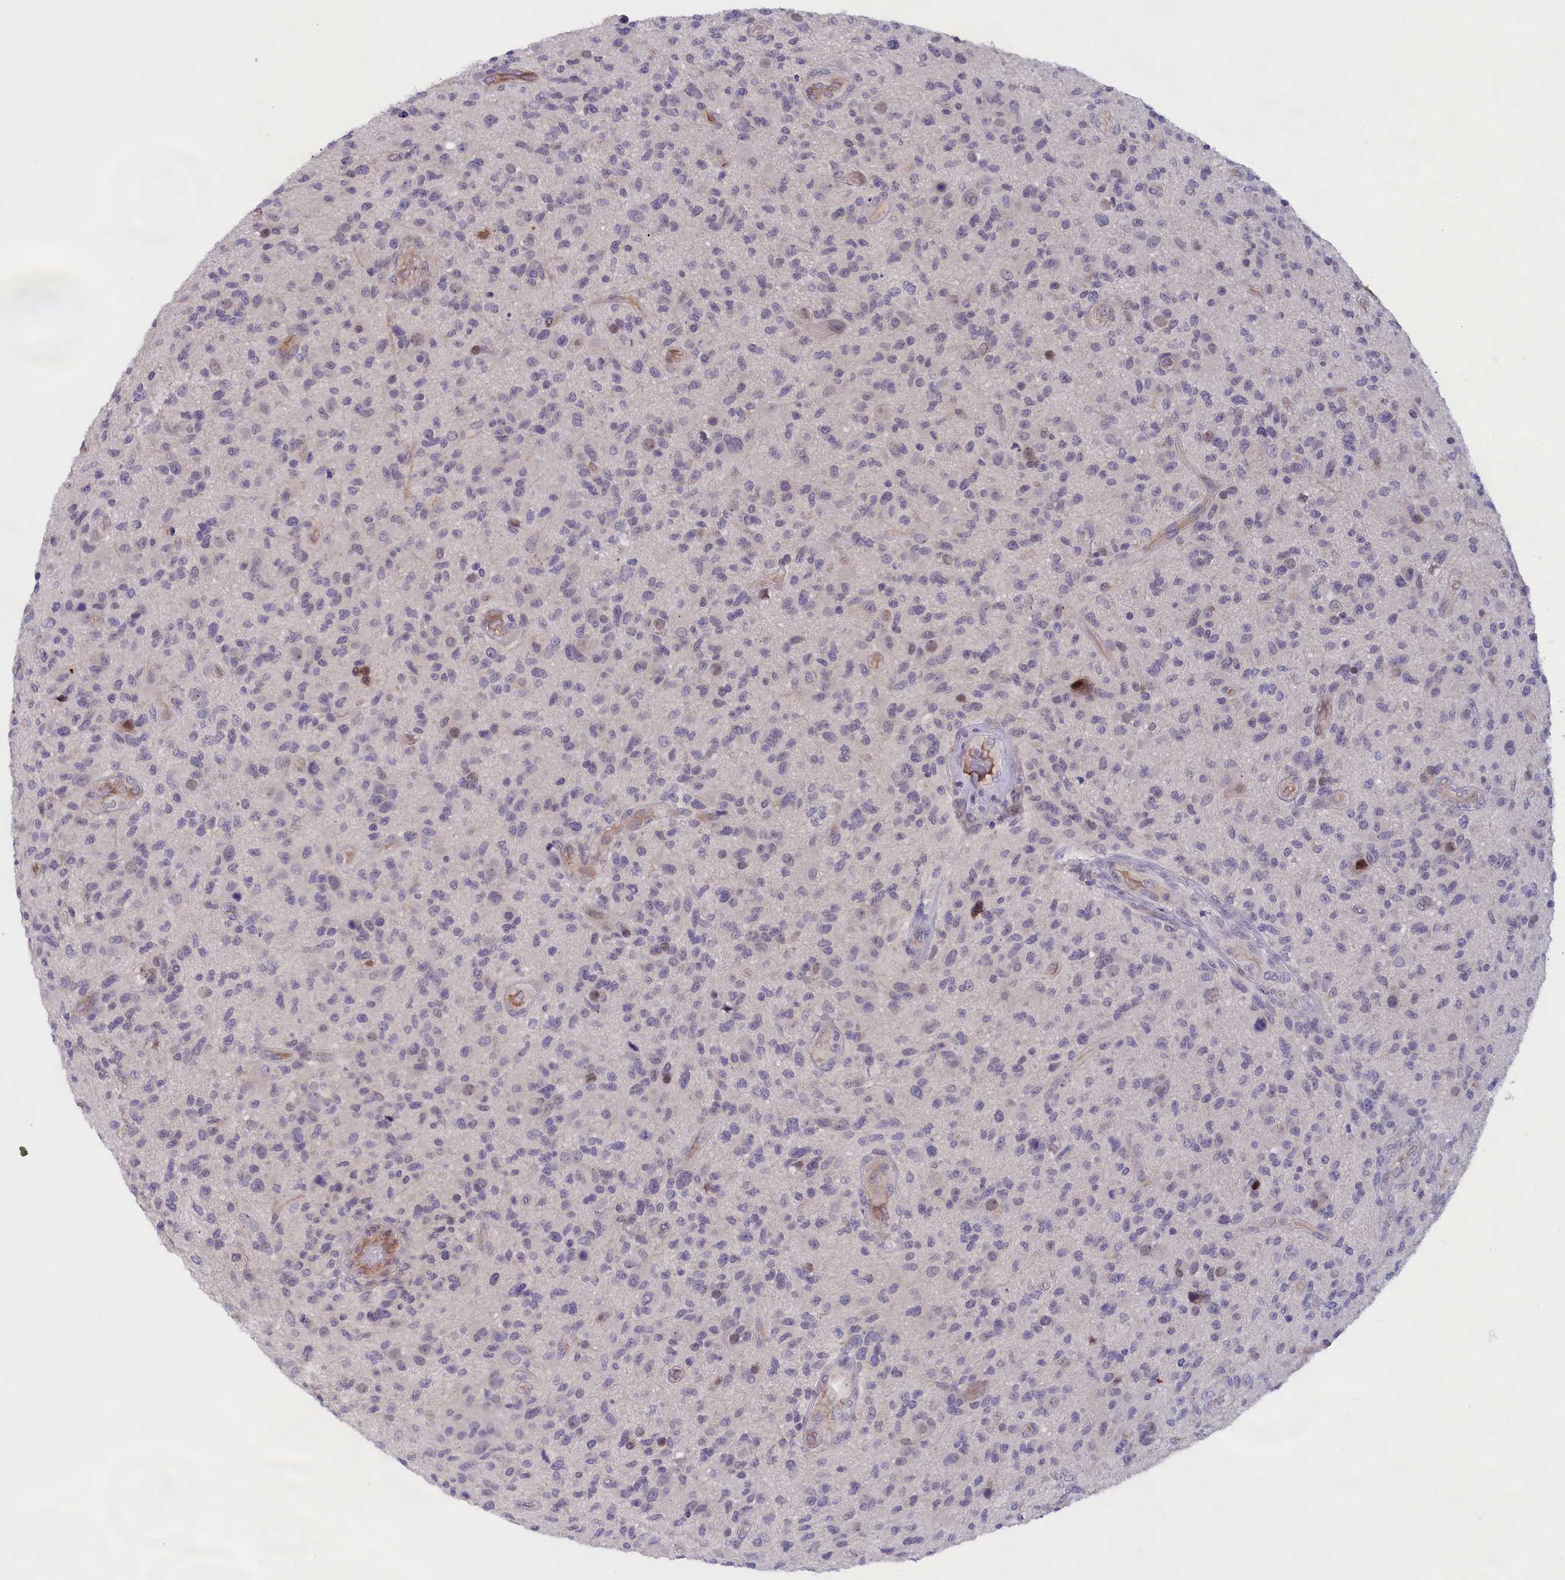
{"staining": {"intensity": "negative", "quantity": "none", "location": "none"}, "tissue": "glioma", "cell_type": "Tumor cells", "image_type": "cancer", "snomed": [{"axis": "morphology", "description": "Glioma, malignant, High grade"}, {"axis": "topography", "description": "Brain"}], "caption": "Tumor cells show no significant expression in glioma.", "gene": "IGFALS", "patient": {"sex": "male", "age": 47}}